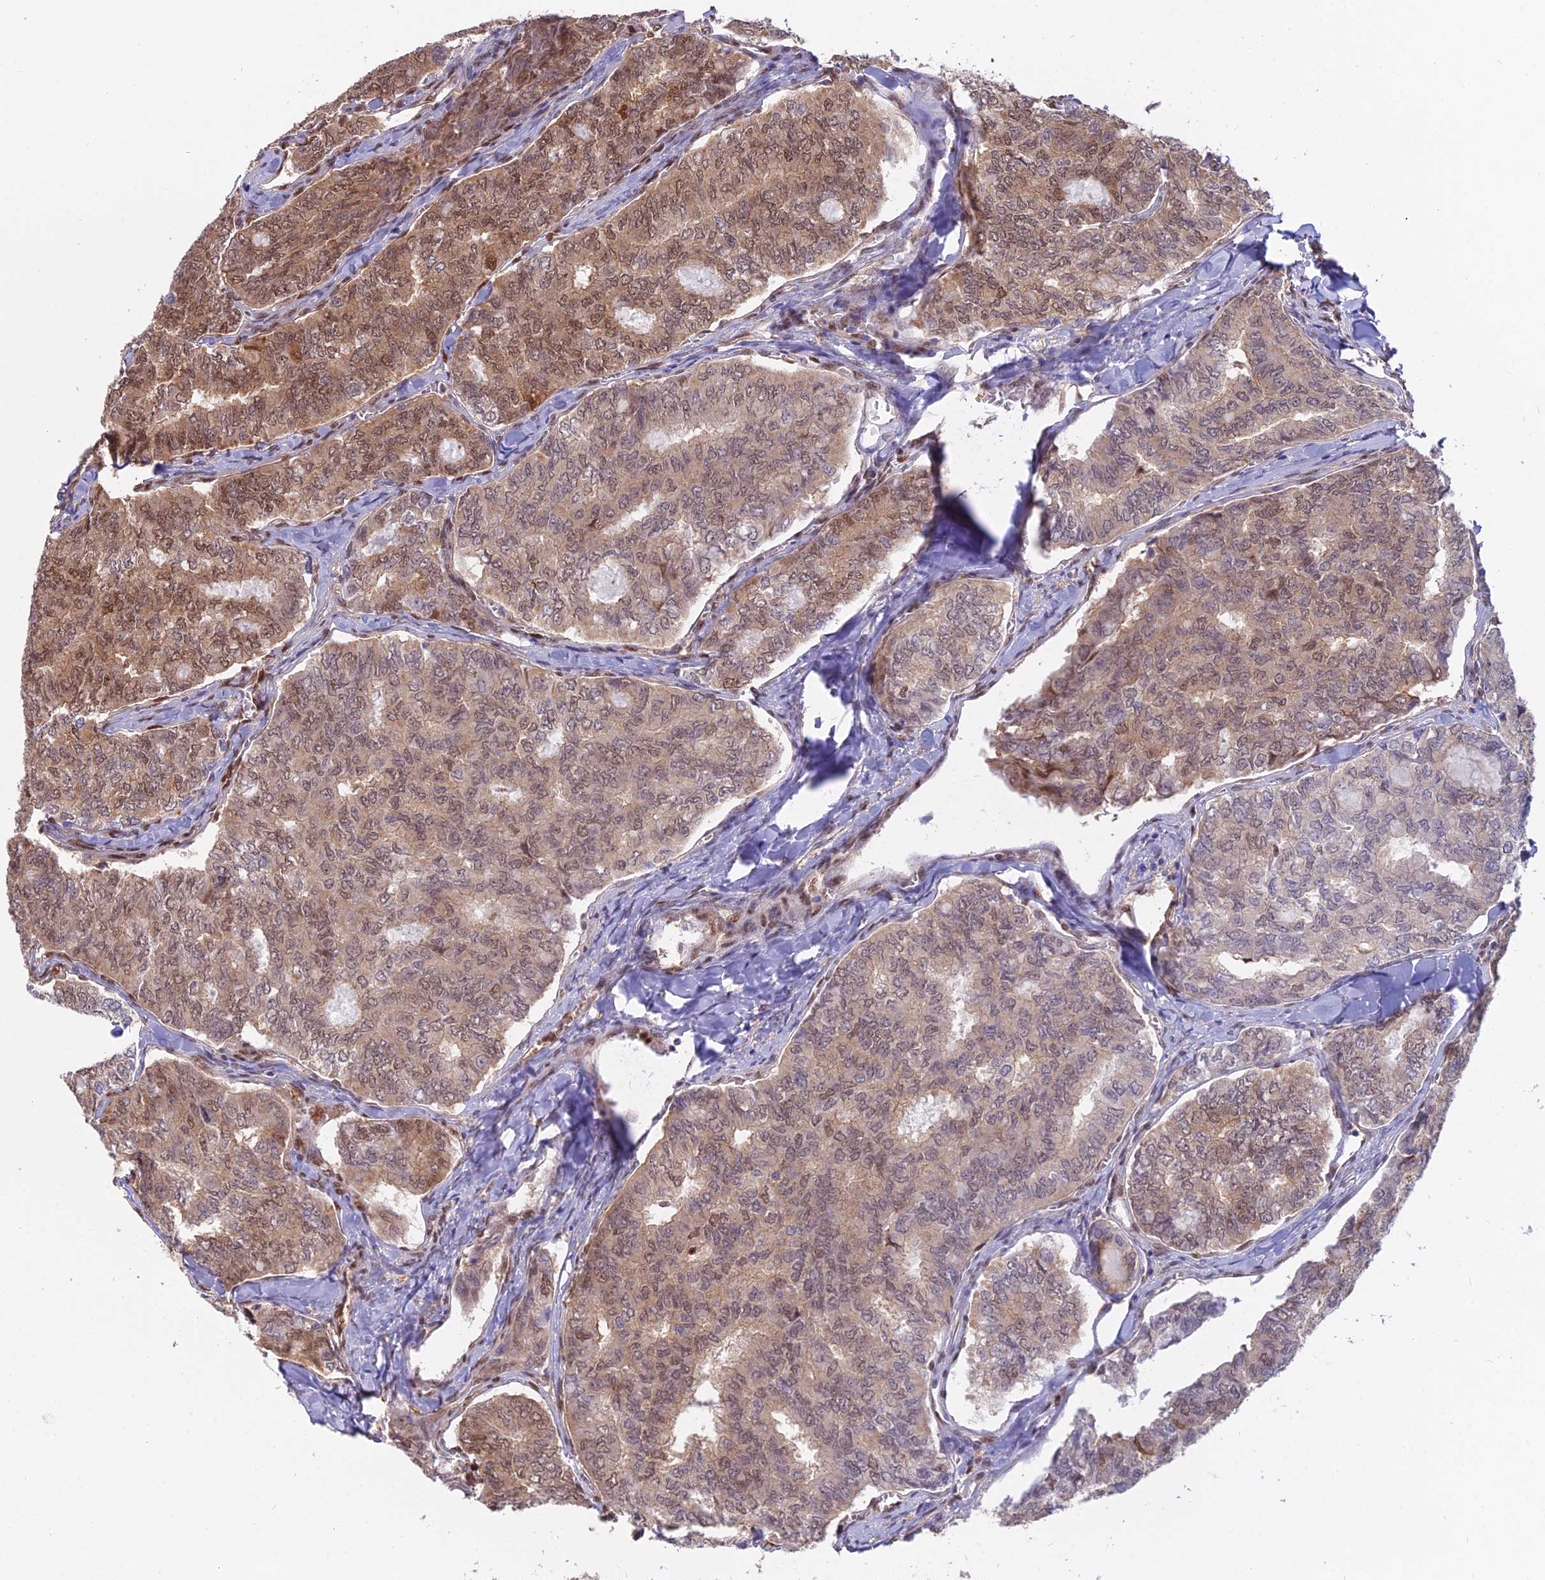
{"staining": {"intensity": "moderate", "quantity": ">75%", "location": "nuclear"}, "tissue": "thyroid cancer", "cell_type": "Tumor cells", "image_type": "cancer", "snomed": [{"axis": "morphology", "description": "Papillary adenocarcinoma, NOS"}, {"axis": "topography", "description": "Thyroid gland"}], "caption": "IHC of human thyroid cancer exhibits medium levels of moderate nuclear expression in approximately >75% of tumor cells. Immunohistochemistry stains the protein in brown and the nuclei are stained blue.", "gene": "NPEPL1", "patient": {"sex": "female", "age": 35}}